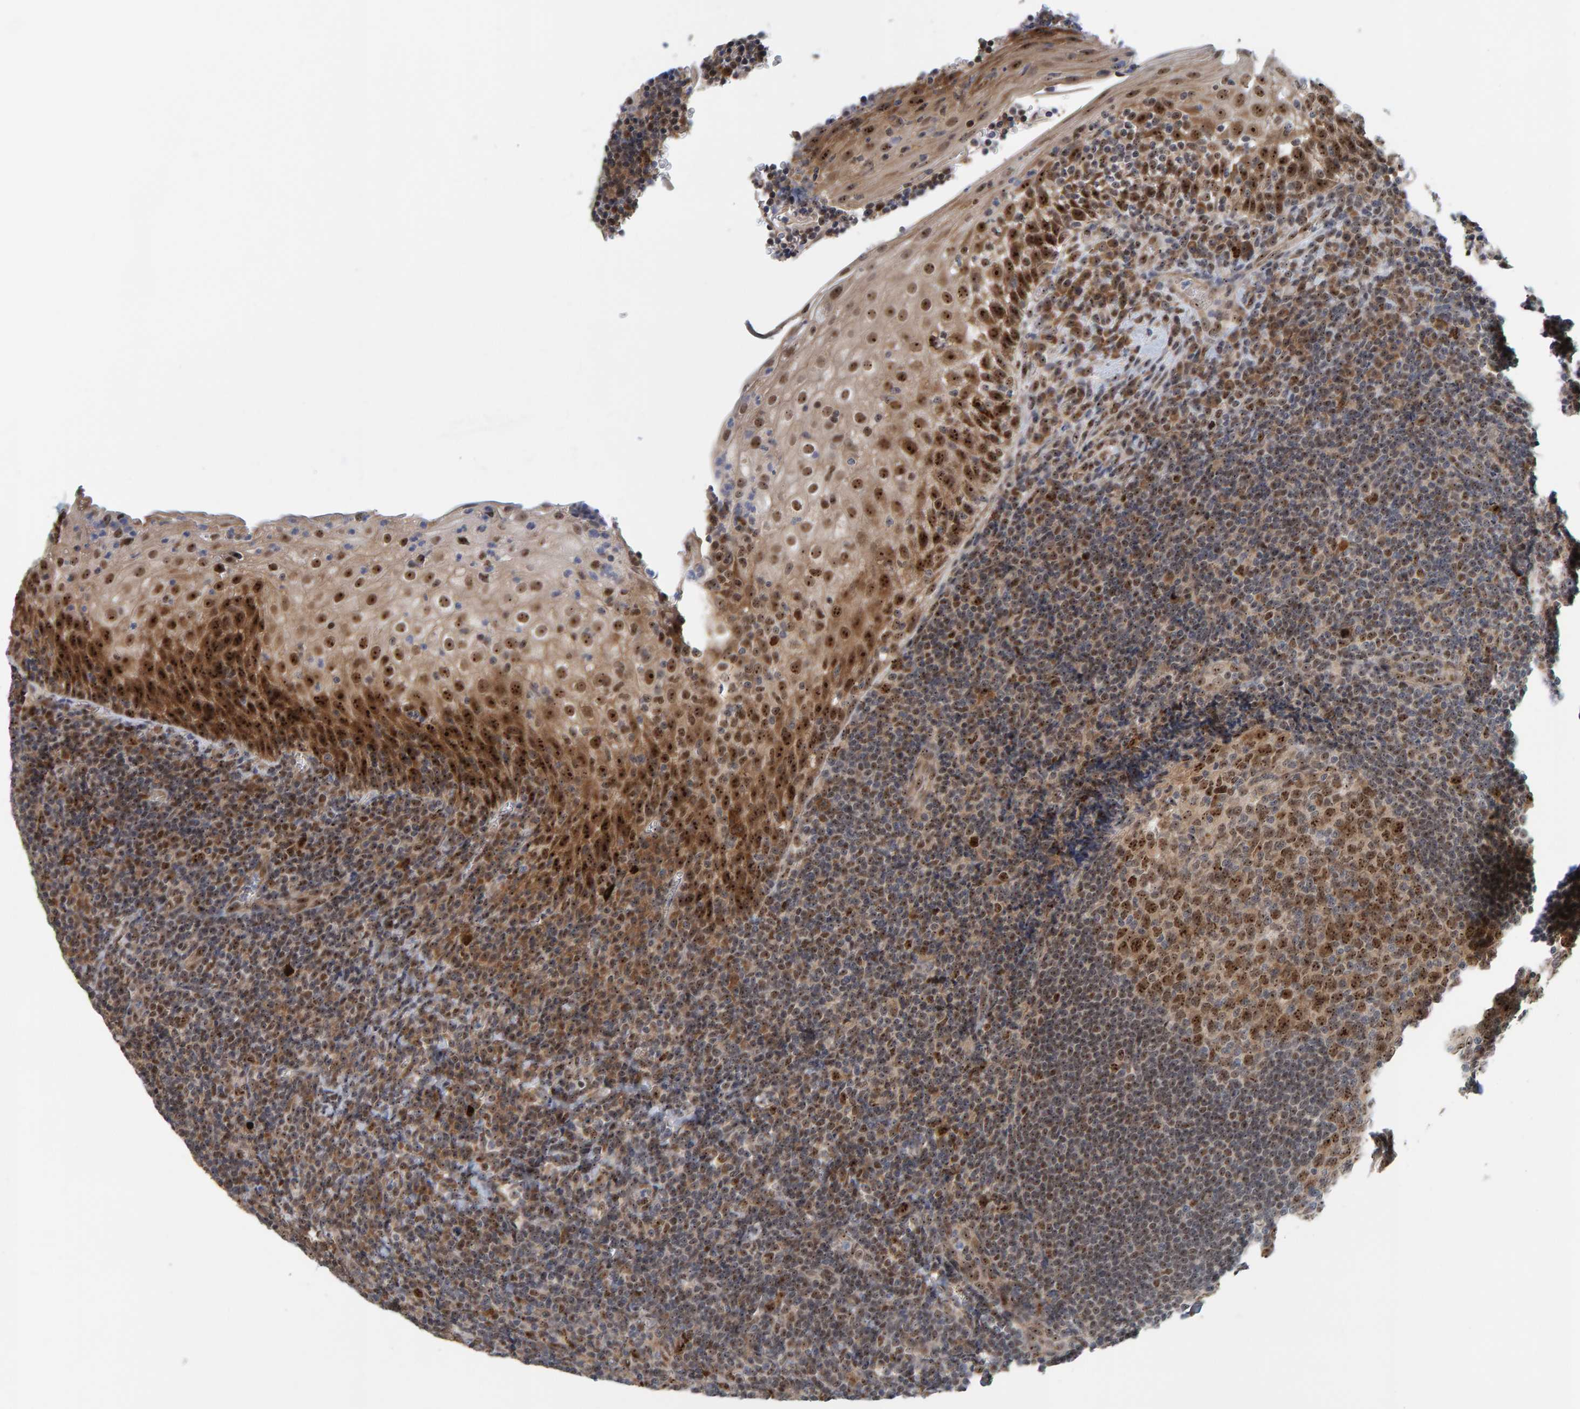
{"staining": {"intensity": "moderate", "quantity": ">75%", "location": "nuclear"}, "tissue": "tonsil", "cell_type": "Germinal center cells", "image_type": "normal", "snomed": [{"axis": "morphology", "description": "Normal tissue, NOS"}, {"axis": "topography", "description": "Tonsil"}], "caption": "Protein analysis of normal tonsil reveals moderate nuclear staining in approximately >75% of germinal center cells.", "gene": "POLR1E", "patient": {"sex": "male", "age": 37}}